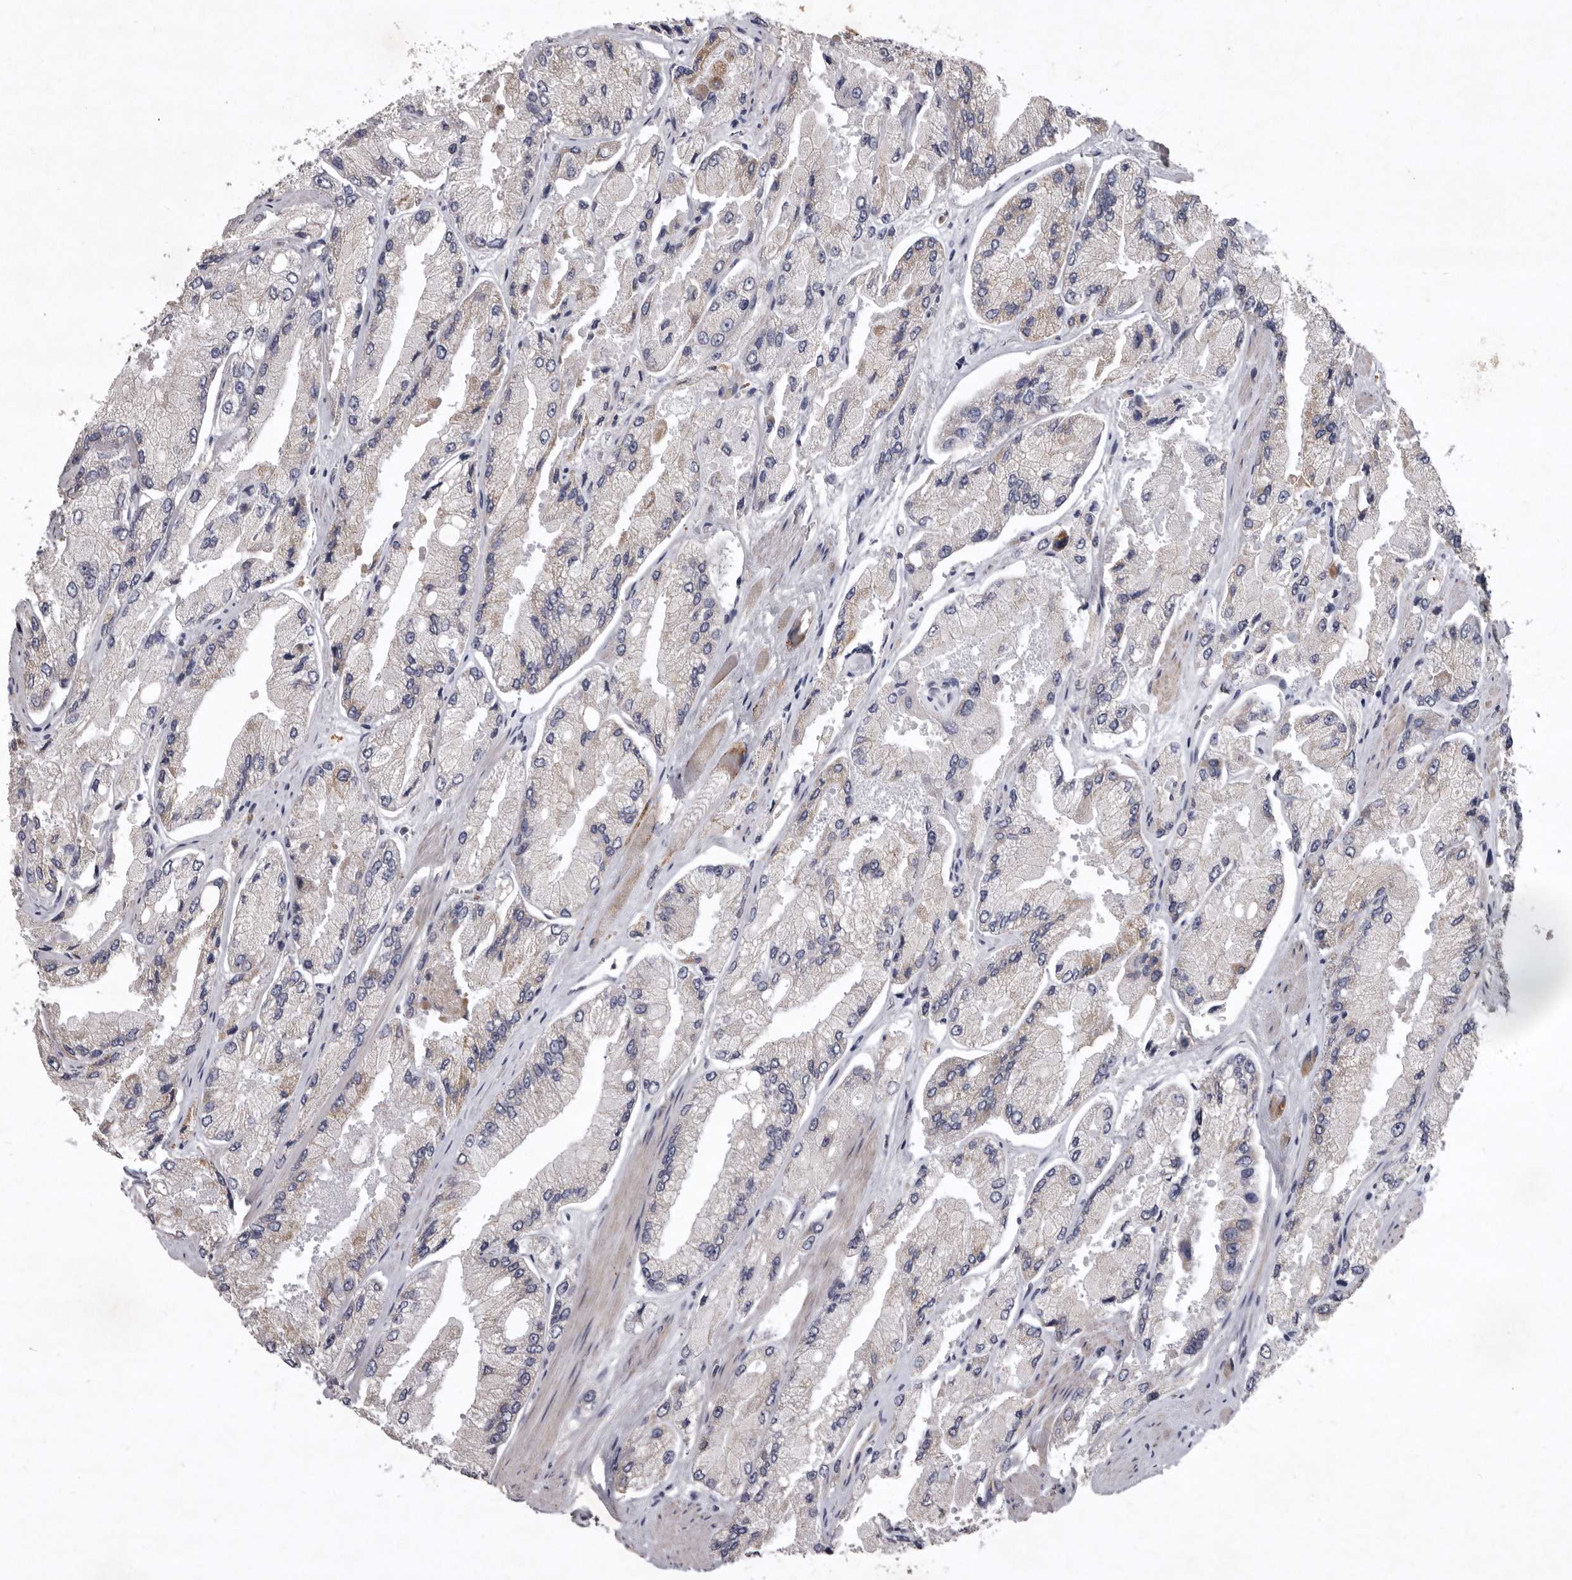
{"staining": {"intensity": "weak", "quantity": "<25%", "location": "cytoplasmic/membranous"}, "tissue": "prostate cancer", "cell_type": "Tumor cells", "image_type": "cancer", "snomed": [{"axis": "morphology", "description": "Adenocarcinoma, High grade"}, {"axis": "topography", "description": "Prostate"}], "caption": "Tumor cells show no significant protein staining in prostate cancer (high-grade adenocarcinoma). (IHC, brightfield microscopy, high magnification).", "gene": "NKAIN4", "patient": {"sex": "male", "age": 58}}